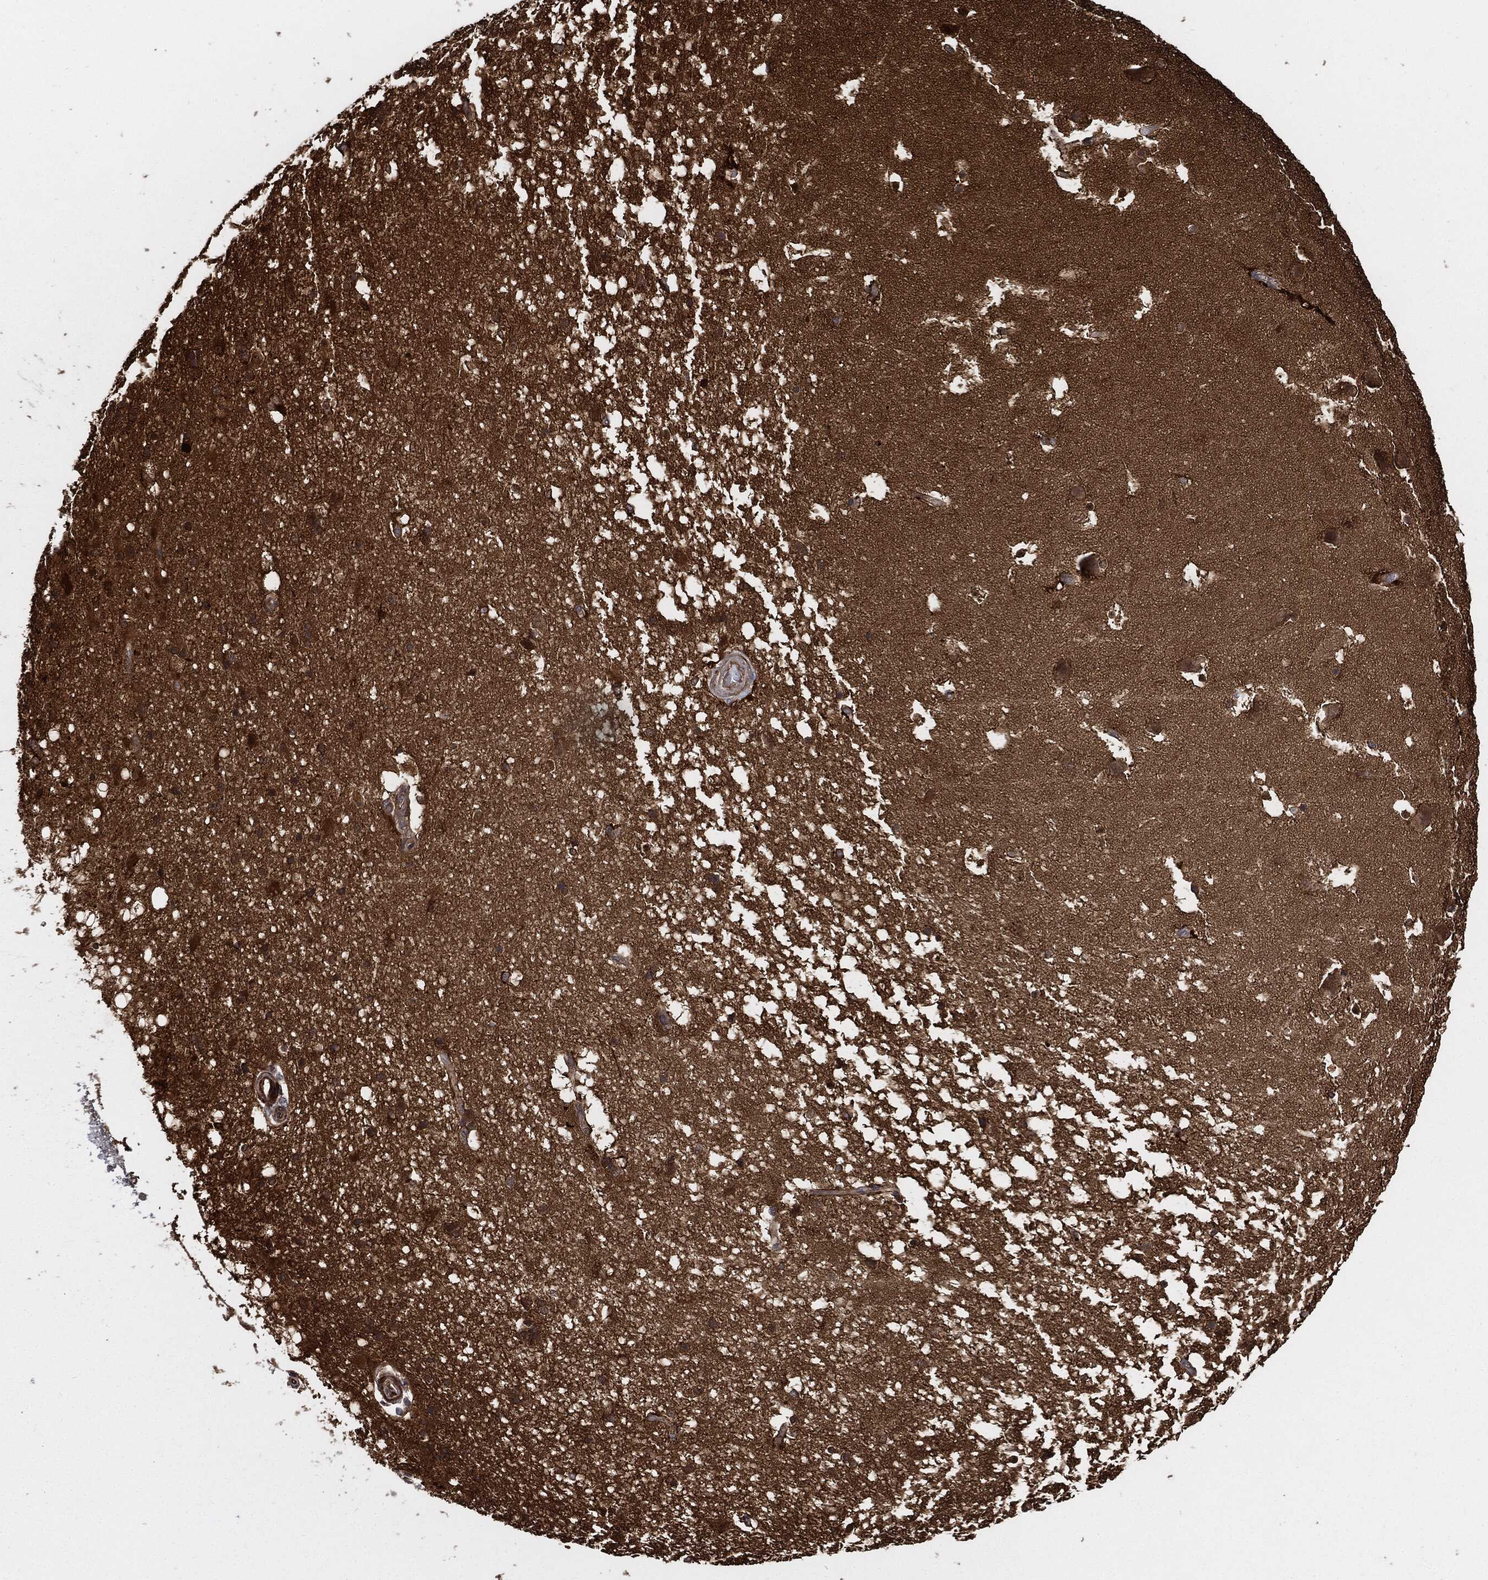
{"staining": {"intensity": "strong", "quantity": "<25%", "location": "cytoplasmic/membranous,nuclear"}, "tissue": "hippocampus", "cell_type": "Glial cells", "image_type": "normal", "snomed": [{"axis": "morphology", "description": "Normal tissue, NOS"}, {"axis": "topography", "description": "Hippocampus"}], "caption": "An immunohistochemistry (IHC) image of normal tissue is shown. Protein staining in brown highlights strong cytoplasmic/membranous,nuclear positivity in hippocampus within glial cells.", "gene": "PRDX2", "patient": {"sex": "male", "age": 51}}